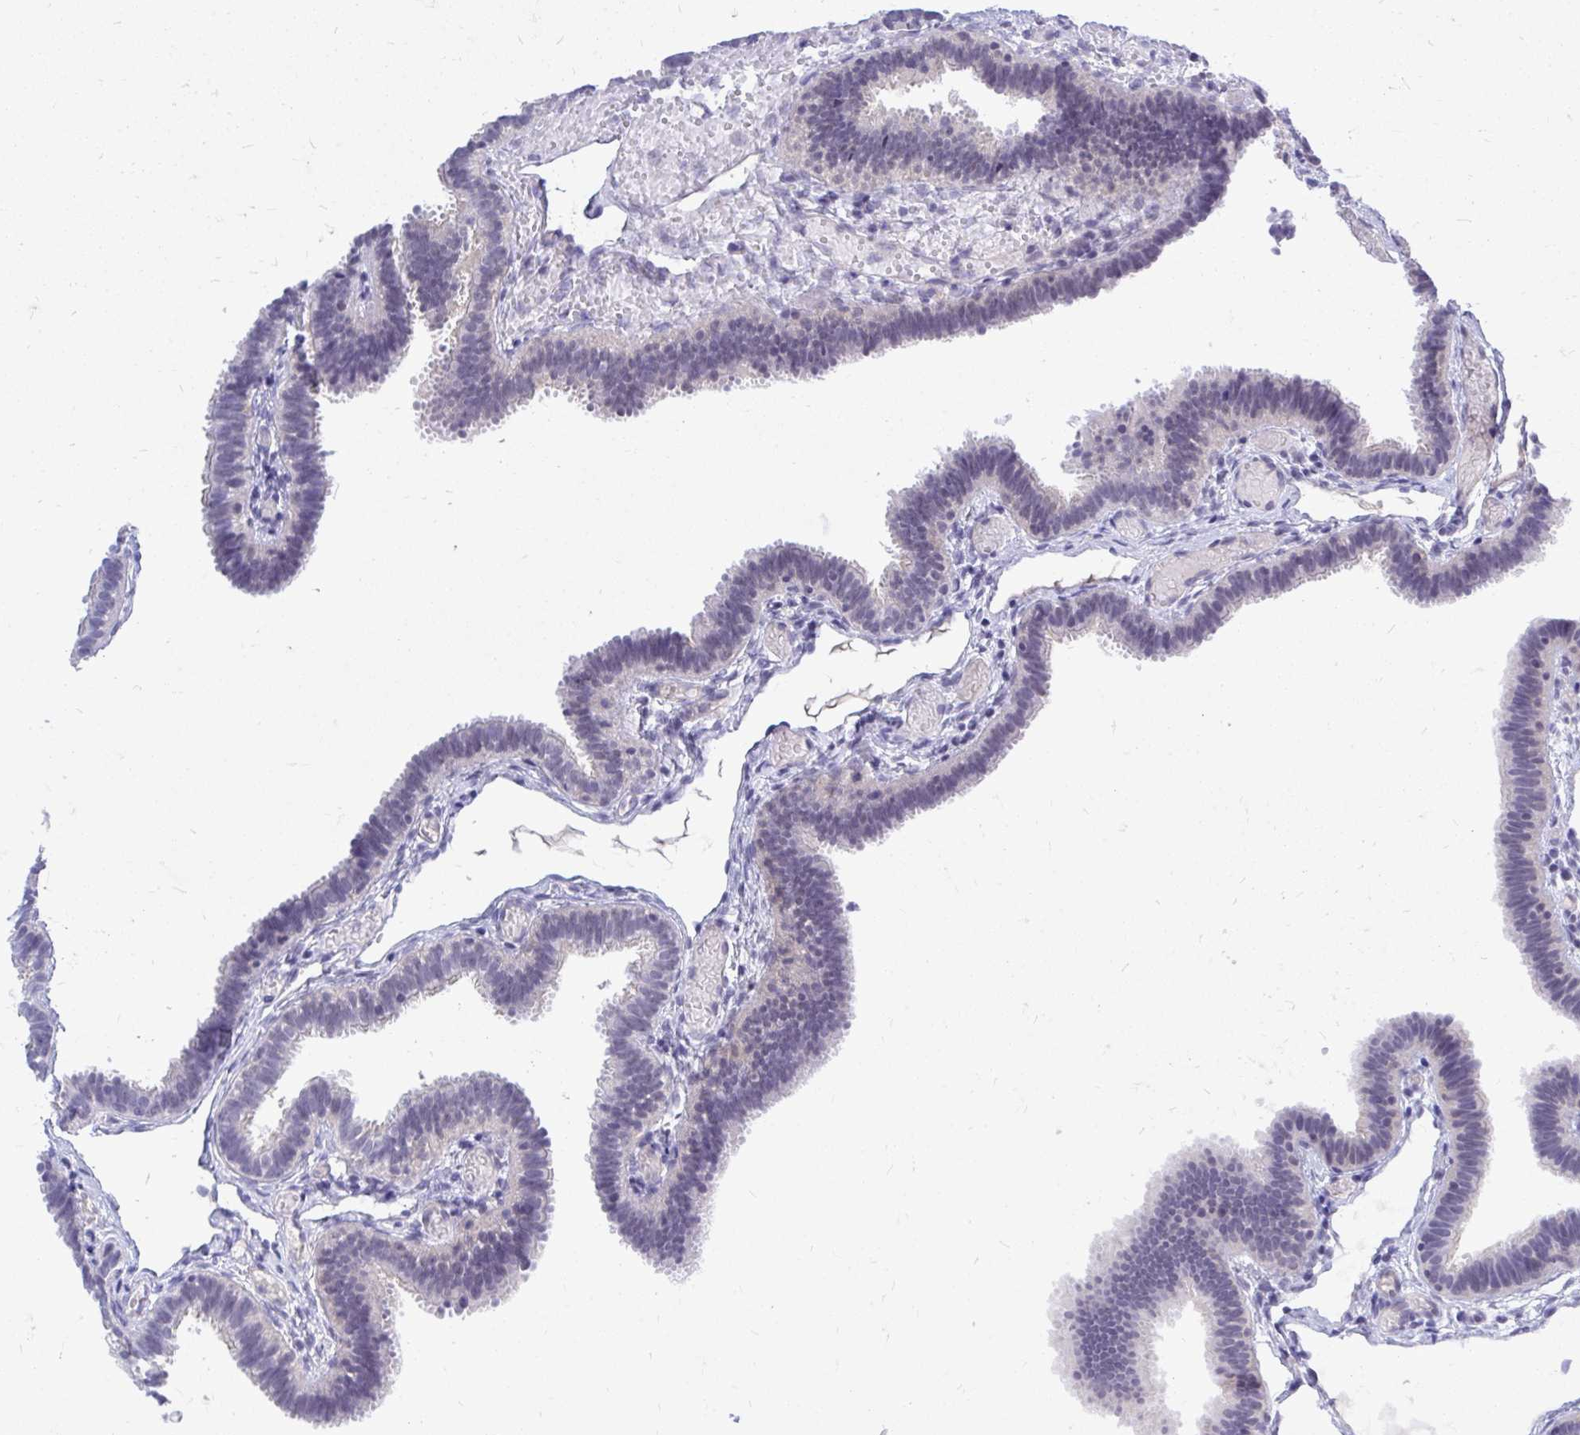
{"staining": {"intensity": "weak", "quantity": "25%-75%", "location": "cytoplasmic/membranous"}, "tissue": "fallopian tube", "cell_type": "Glandular cells", "image_type": "normal", "snomed": [{"axis": "morphology", "description": "Normal tissue, NOS"}, {"axis": "topography", "description": "Fallopian tube"}], "caption": "This histopathology image shows unremarkable fallopian tube stained with immunohistochemistry to label a protein in brown. The cytoplasmic/membranous of glandular cells show weak positivity for the protein. Nuclei are counter-stained blue.", "gene": "ZBTB25", "patient": {"sex": "female", "age": 37}}